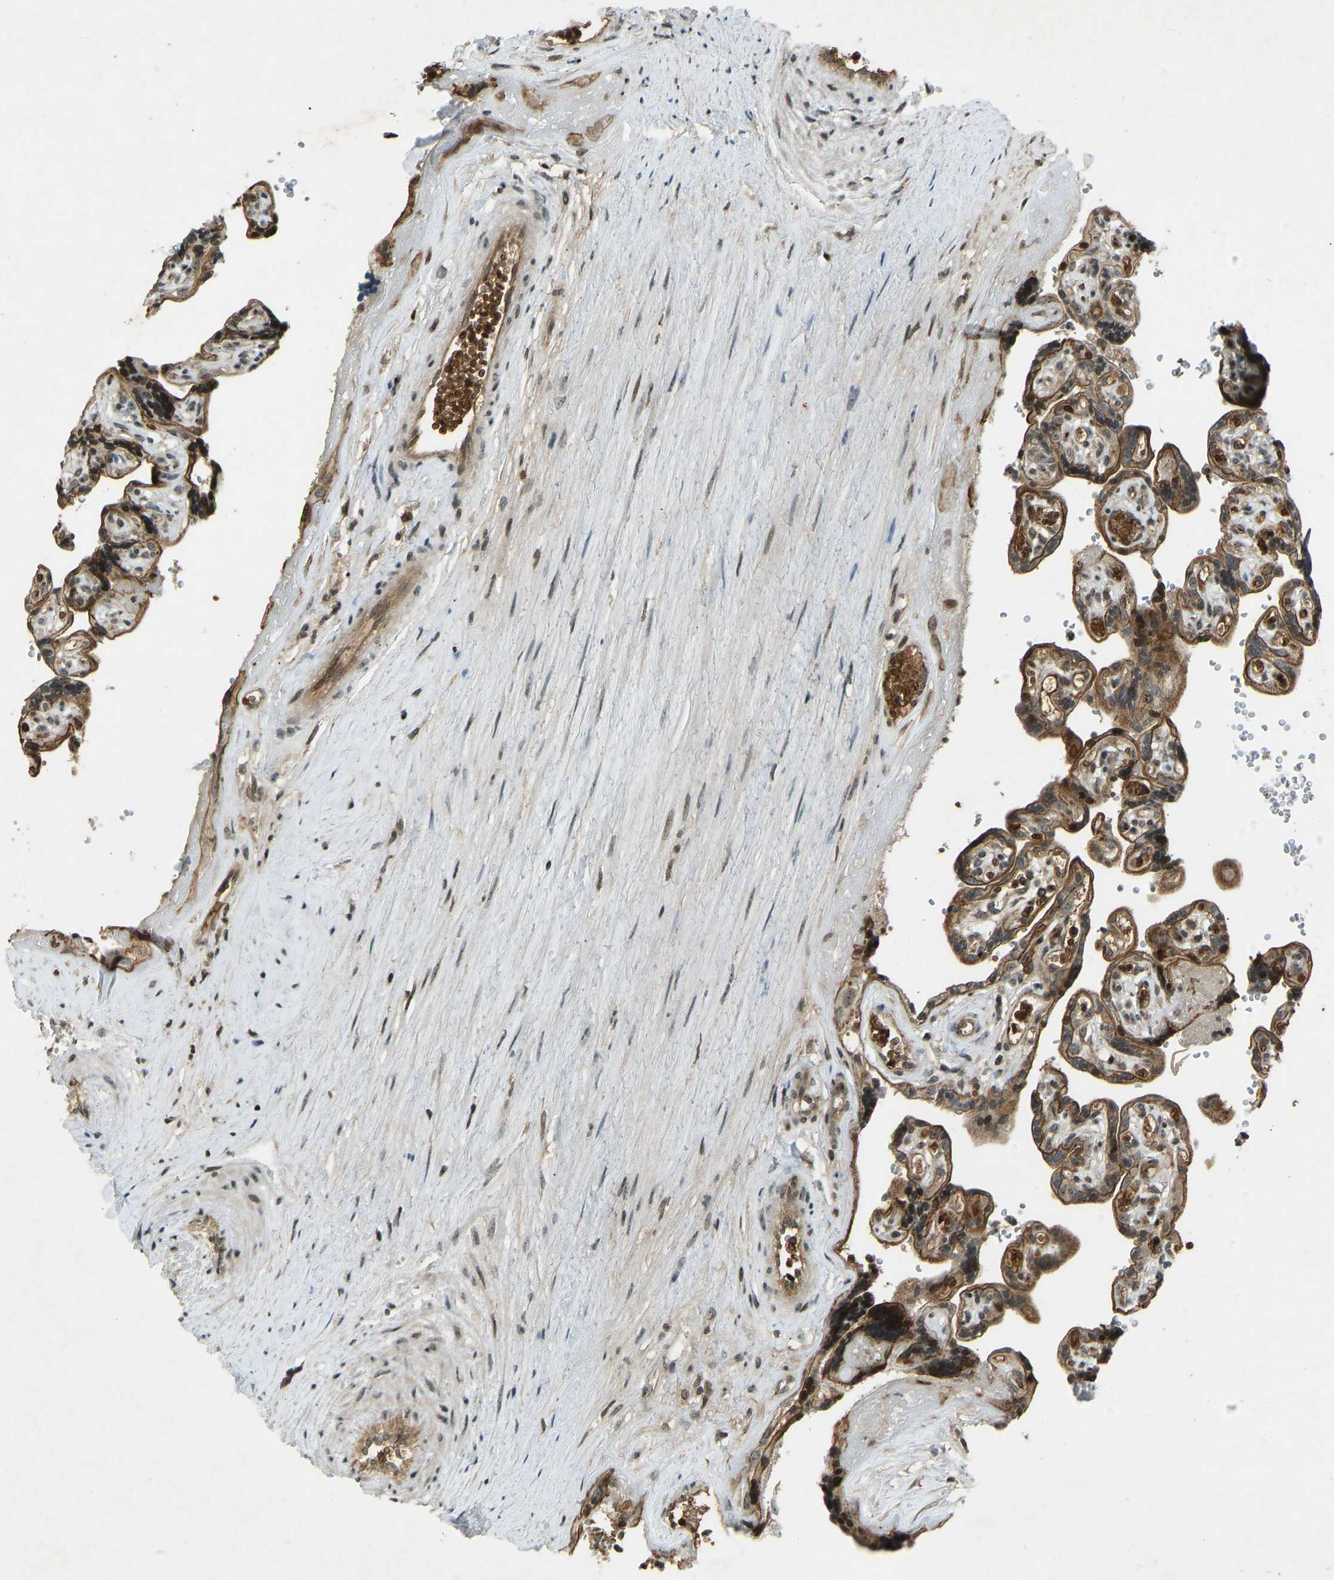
{"staining": {"intensity": "moderate", "quantity": ">75%", "location": "cytoplasmic/membranous"}, "tissue": "placenta", "cell_type": "Decidual cells", "image_type": "normal", "snomed": [{"axis": "morphology", "description": "Normal tissue, NOS"}, {"axis": "topography", "description": "Placenta"}], "caption": "Immunohistochemistry of benign placenta displays medium levels of moderate cytoplasmic/membranous positivity in approximately >75% of decidual cells. Nuclei are stained in blue.", "gene": "SVOPL", "patient": {"sex": "female", "age": 30}}